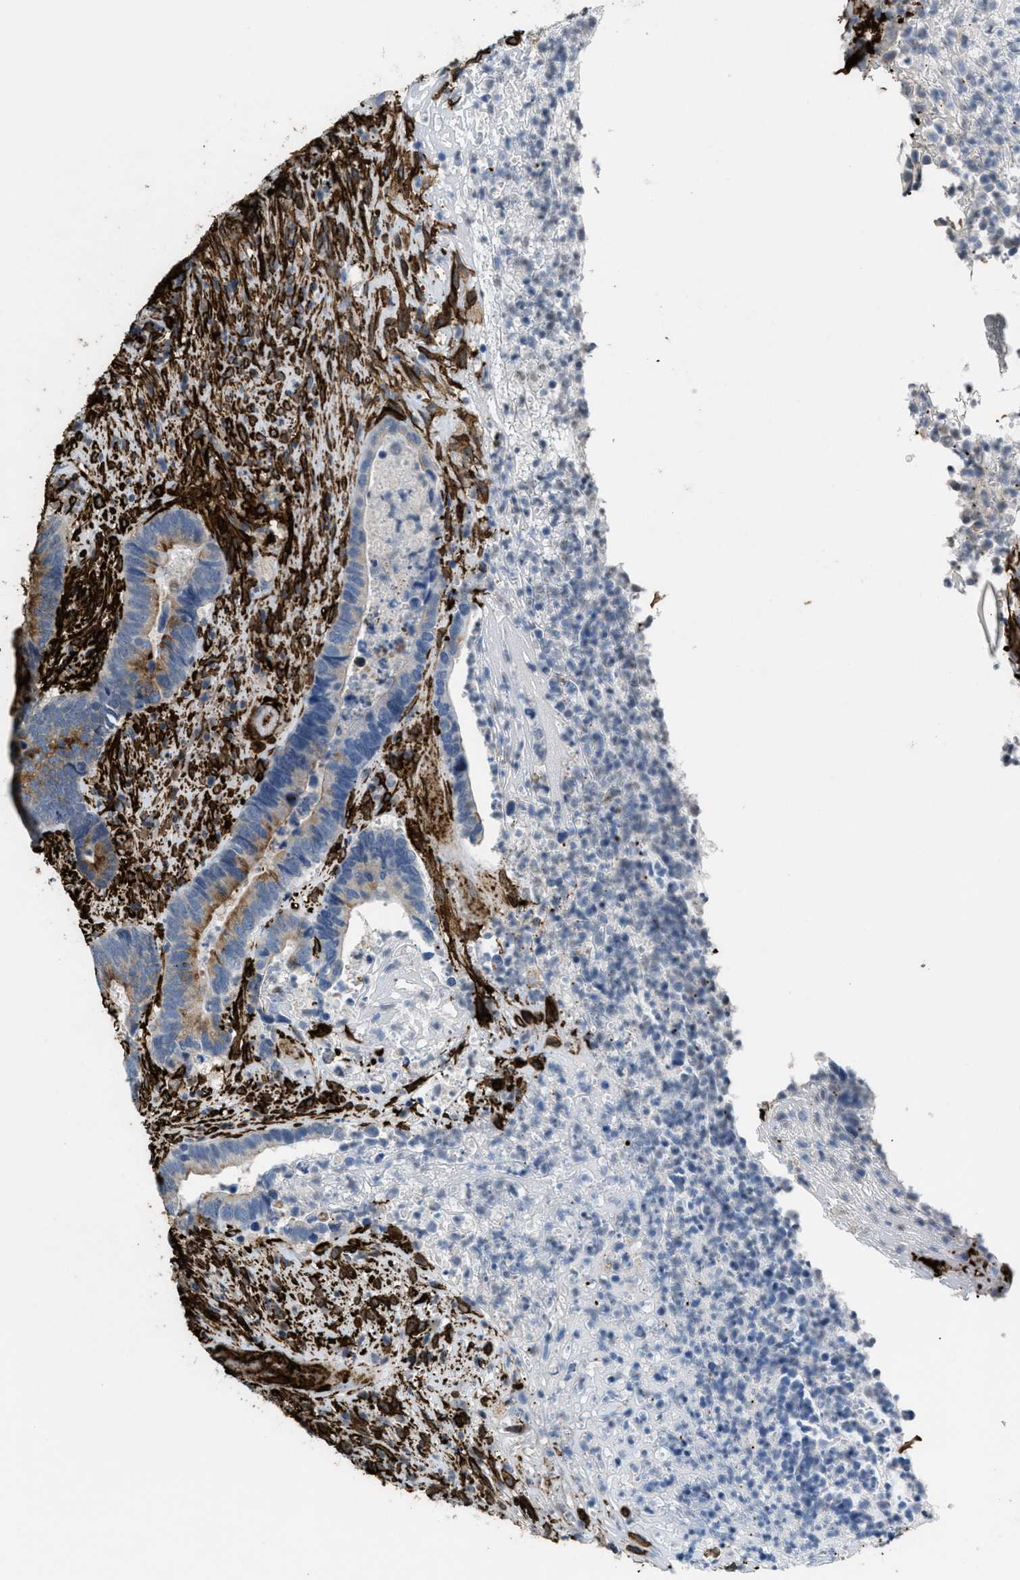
{"staining": {"intensity": "moderate", "quantity": ">75%", "location": "cytoplasmic/membranous"}, "tissue": "colorectal cancer", "cell_type": "Tumor cells", "image_type": "cancer", "snomed": [{"axis": "morphology", "description": "Adenocarcinoma, NOS"}, {"axis": "topography", "description": "Rectum"}], "caption": "Approximately >75% of tumor cells in colorectal adenocarcinoma demonstrate moderate cytoplasmic/membranous protein expression as visualized by brown immunohistochemical staining.", "gene": "CALD1", "patient": {"sex": "female", "age": 89}}